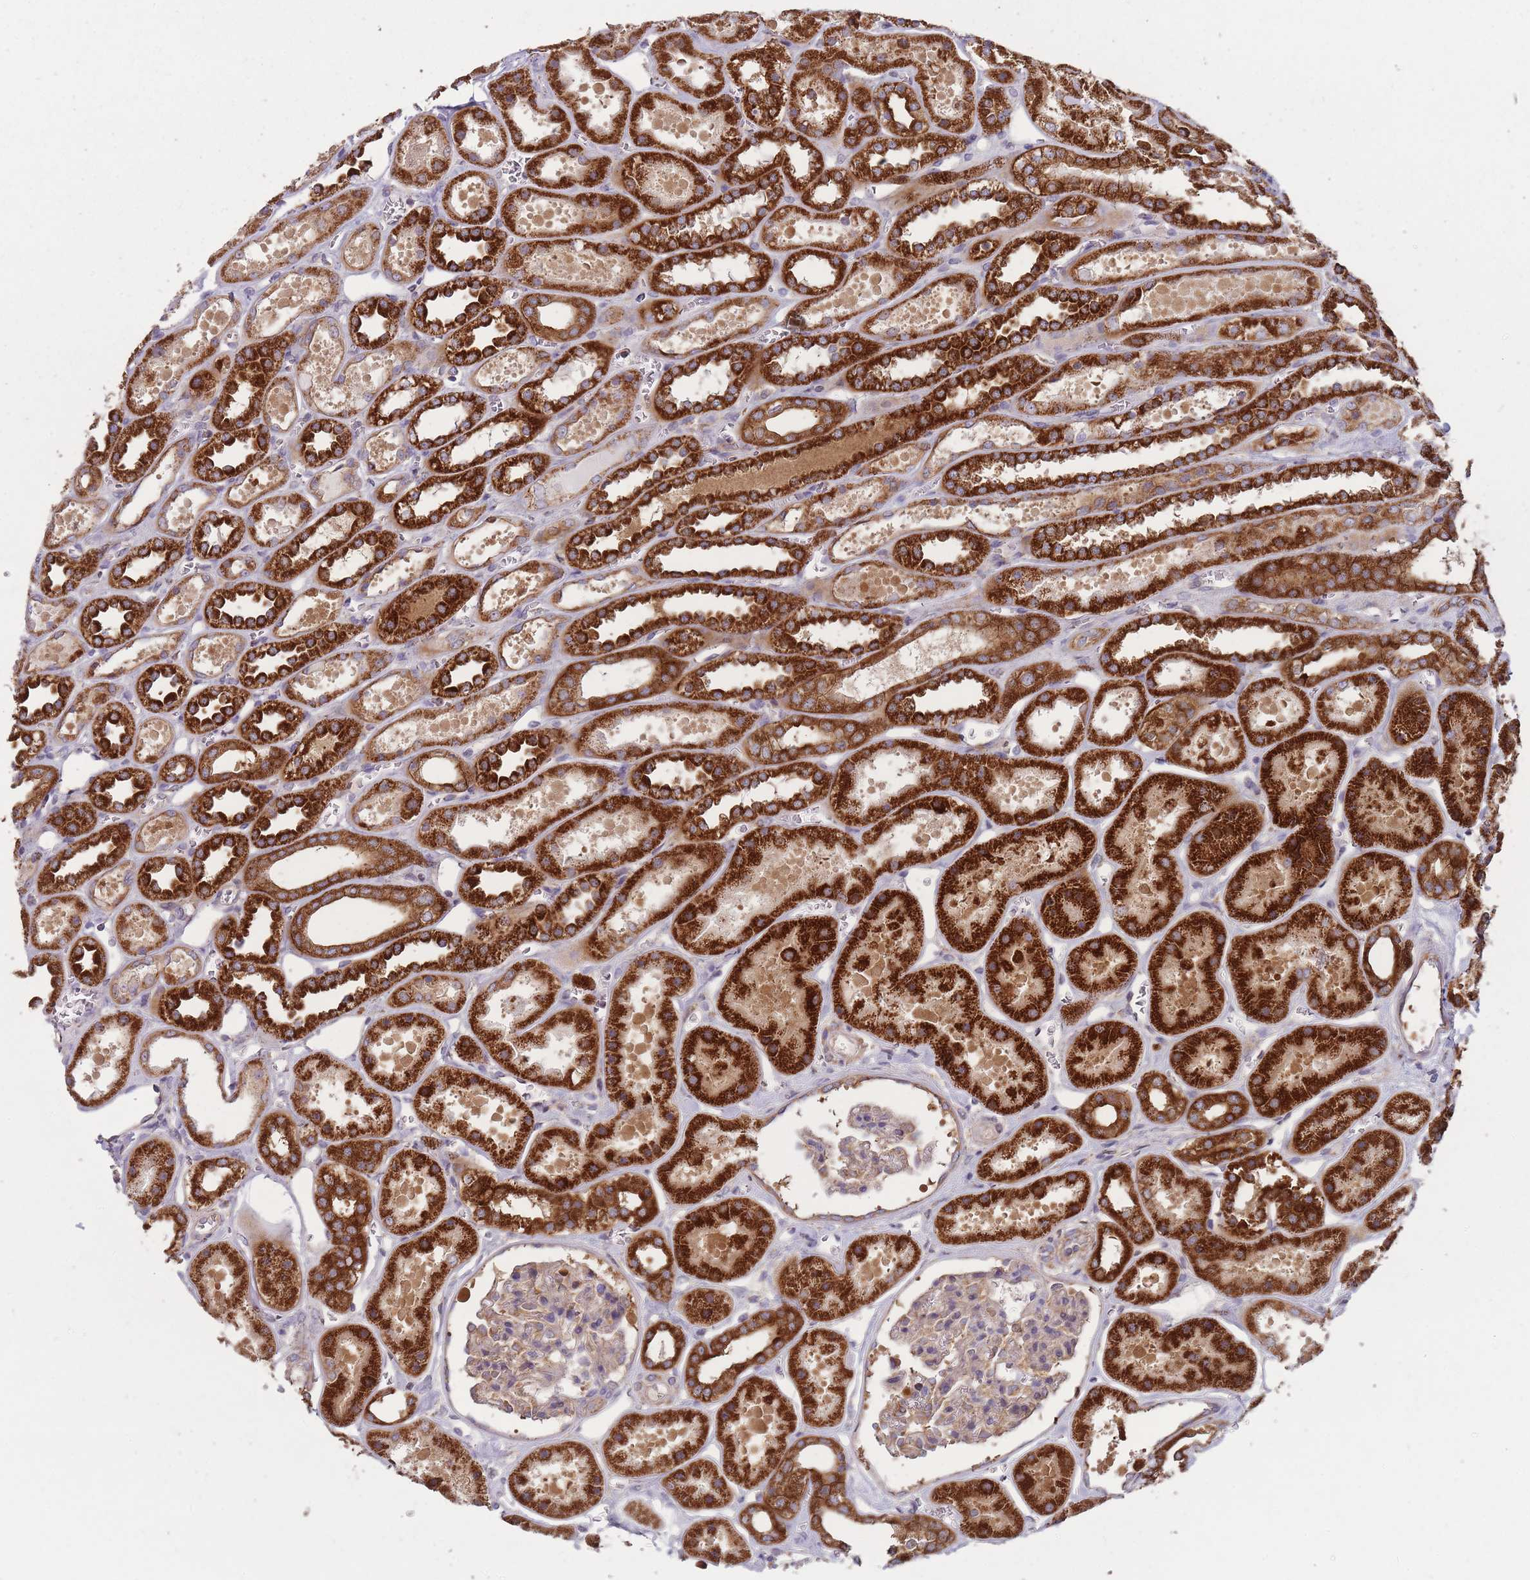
{"staining": {"intensity": "weak", "quantity": "<25%", "location": "cytoplasmic/membranous"}, "tissue": "kidney", "cell_type": "Cells in glomeruli", "image_type": "normal", "snomed": [{"axis": "morphology", "description": "Normal tissue, NOS"}, {"axis": "topography", "description": "Kidney"}], "caption": "DAB immunohistochemical staining of benign human kidney reveals no significant expression in cells in glomeruli.", "gene": "ENSG00000255639", "patient": {"sex": "female", "age": 41}}